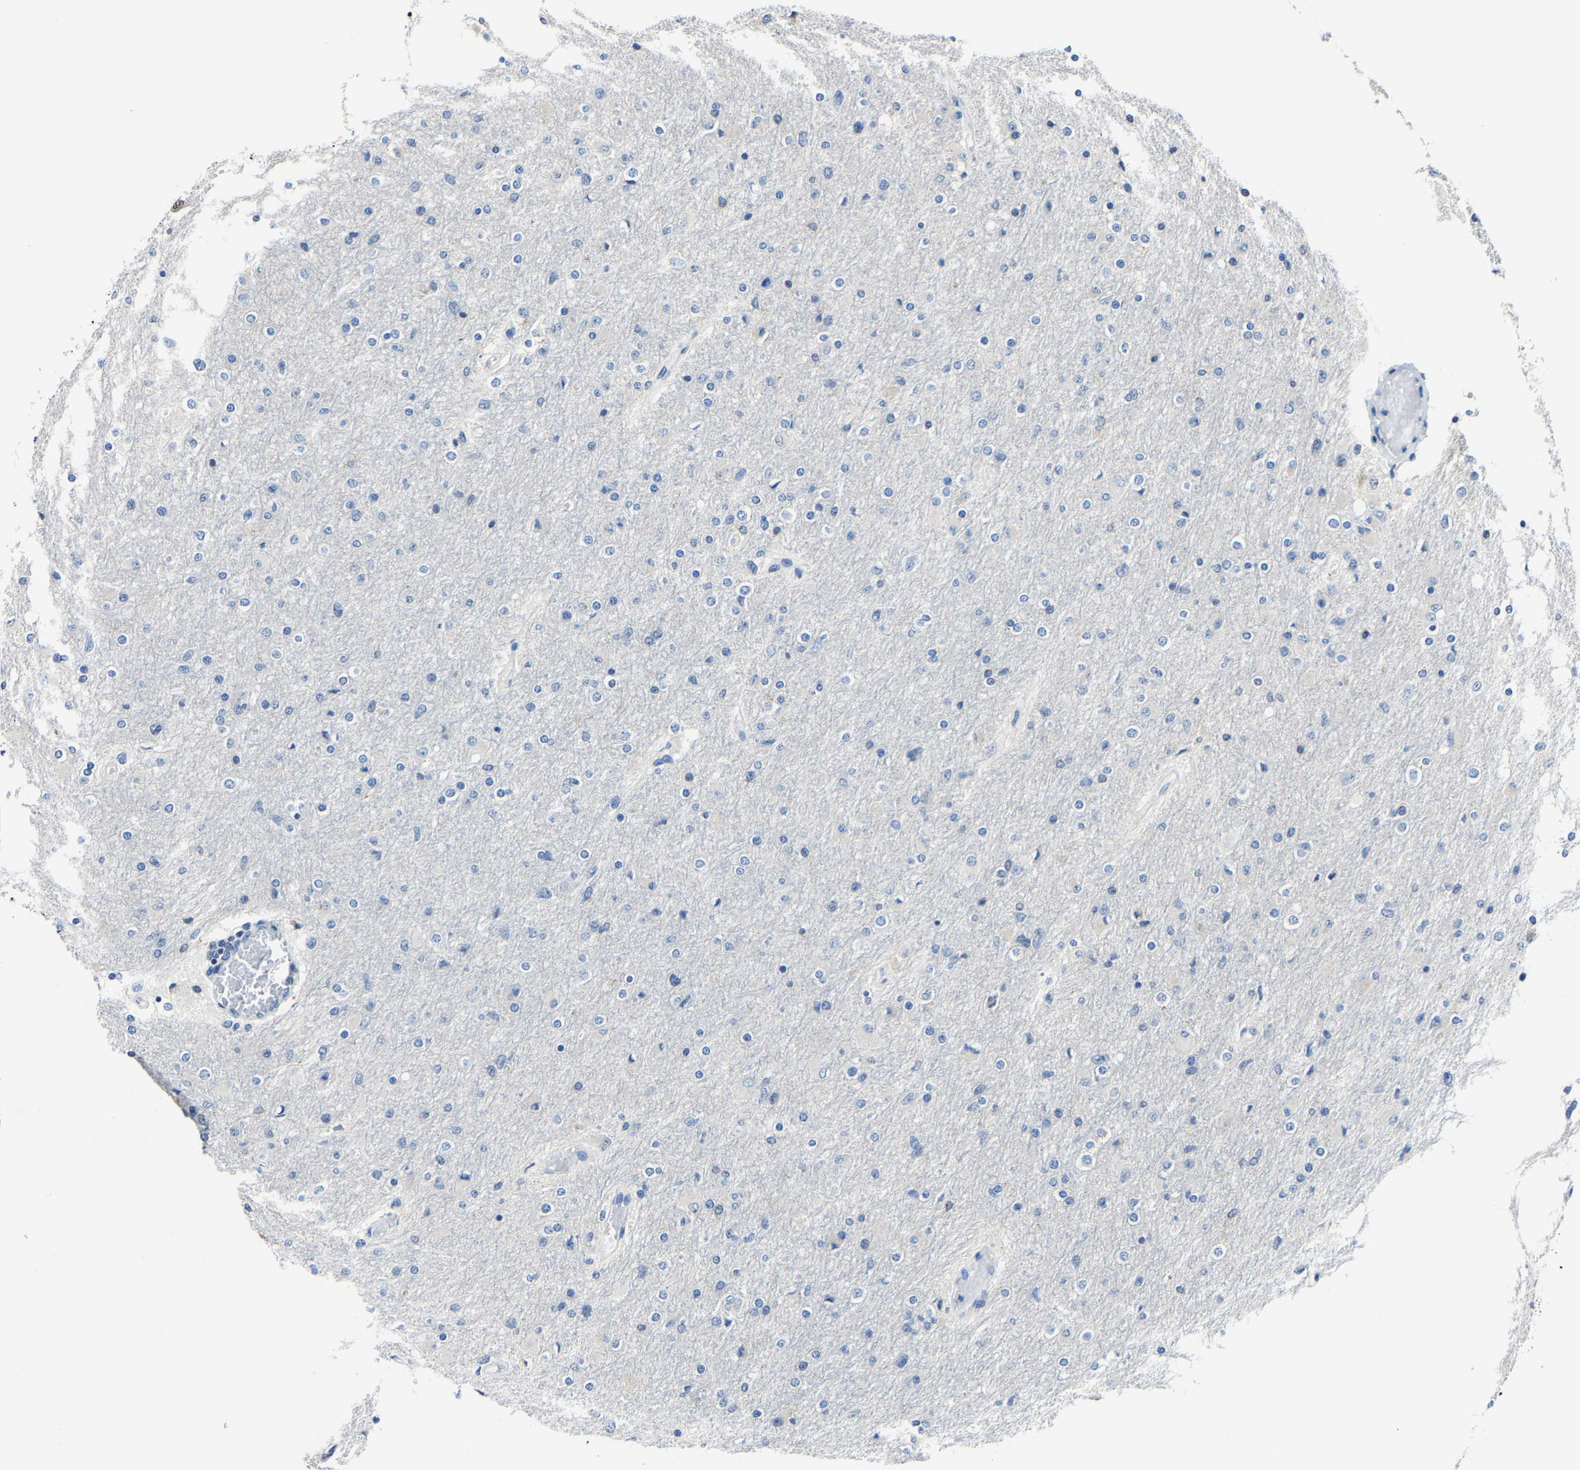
{"staining": {"intensity": "negative", "quantity": "none", "location": "none"}, "tissue": "glioma", "cell_type": "Tumor cells", "image_type": "cancer", "snomed": [{"axis": "morphology", "description": "Glioma, malignant, High grade"}, {"axis": "topography", "description": "Cerebral cortex"}], "caption": "Immunohistochemistry (IHC) histopathology image of neoplastic tissue: human glioma stained with DAB (3,3'-diaminobenzidine) shows no significant protein positivity in tumor cells.", "gene": "STRBP", "patient": {"sex": "female", "age": 36}}